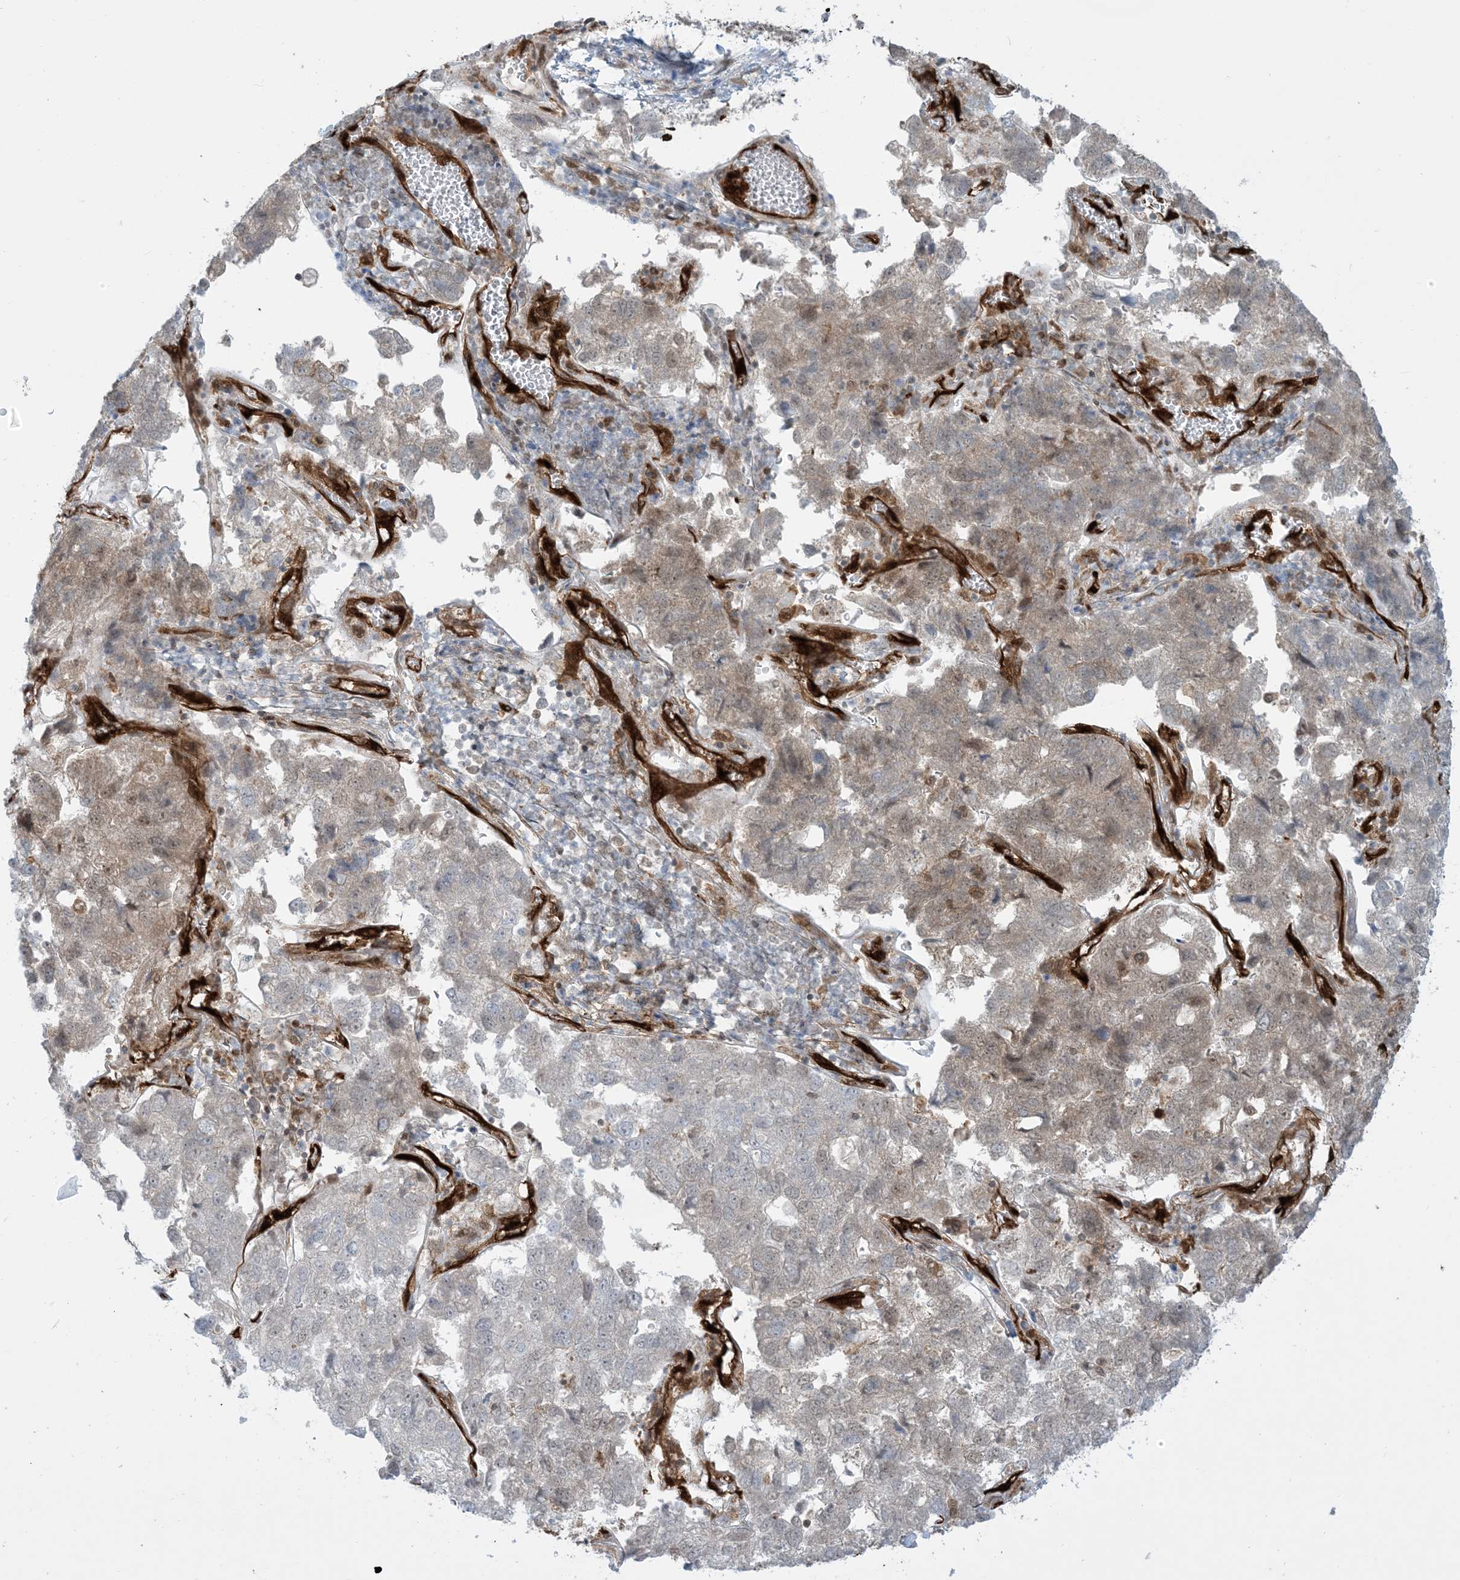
{"staining": {"intensity": "negative", "quantity": "none", "location": "none"}, "tissue": "pancreatic cancer", "cell_type": "Tumor cells", "image_type": "cancer", "snomed": [{"axis": "morphology", "description": "Adenocarcinoma, NOS"}, {"axis": "topography", "description": "Pancreas"}], "caption": "This is a histopathology image of immunohistochemistry staining of pancreatic cancer, which shows no expression in tumor cells. (DAB immunohistochemistry (IHC) visualized using brightfield microscopy, high magnification).", "gene": "PPM1F", "patient": {"sex": "female", "age": 61}}